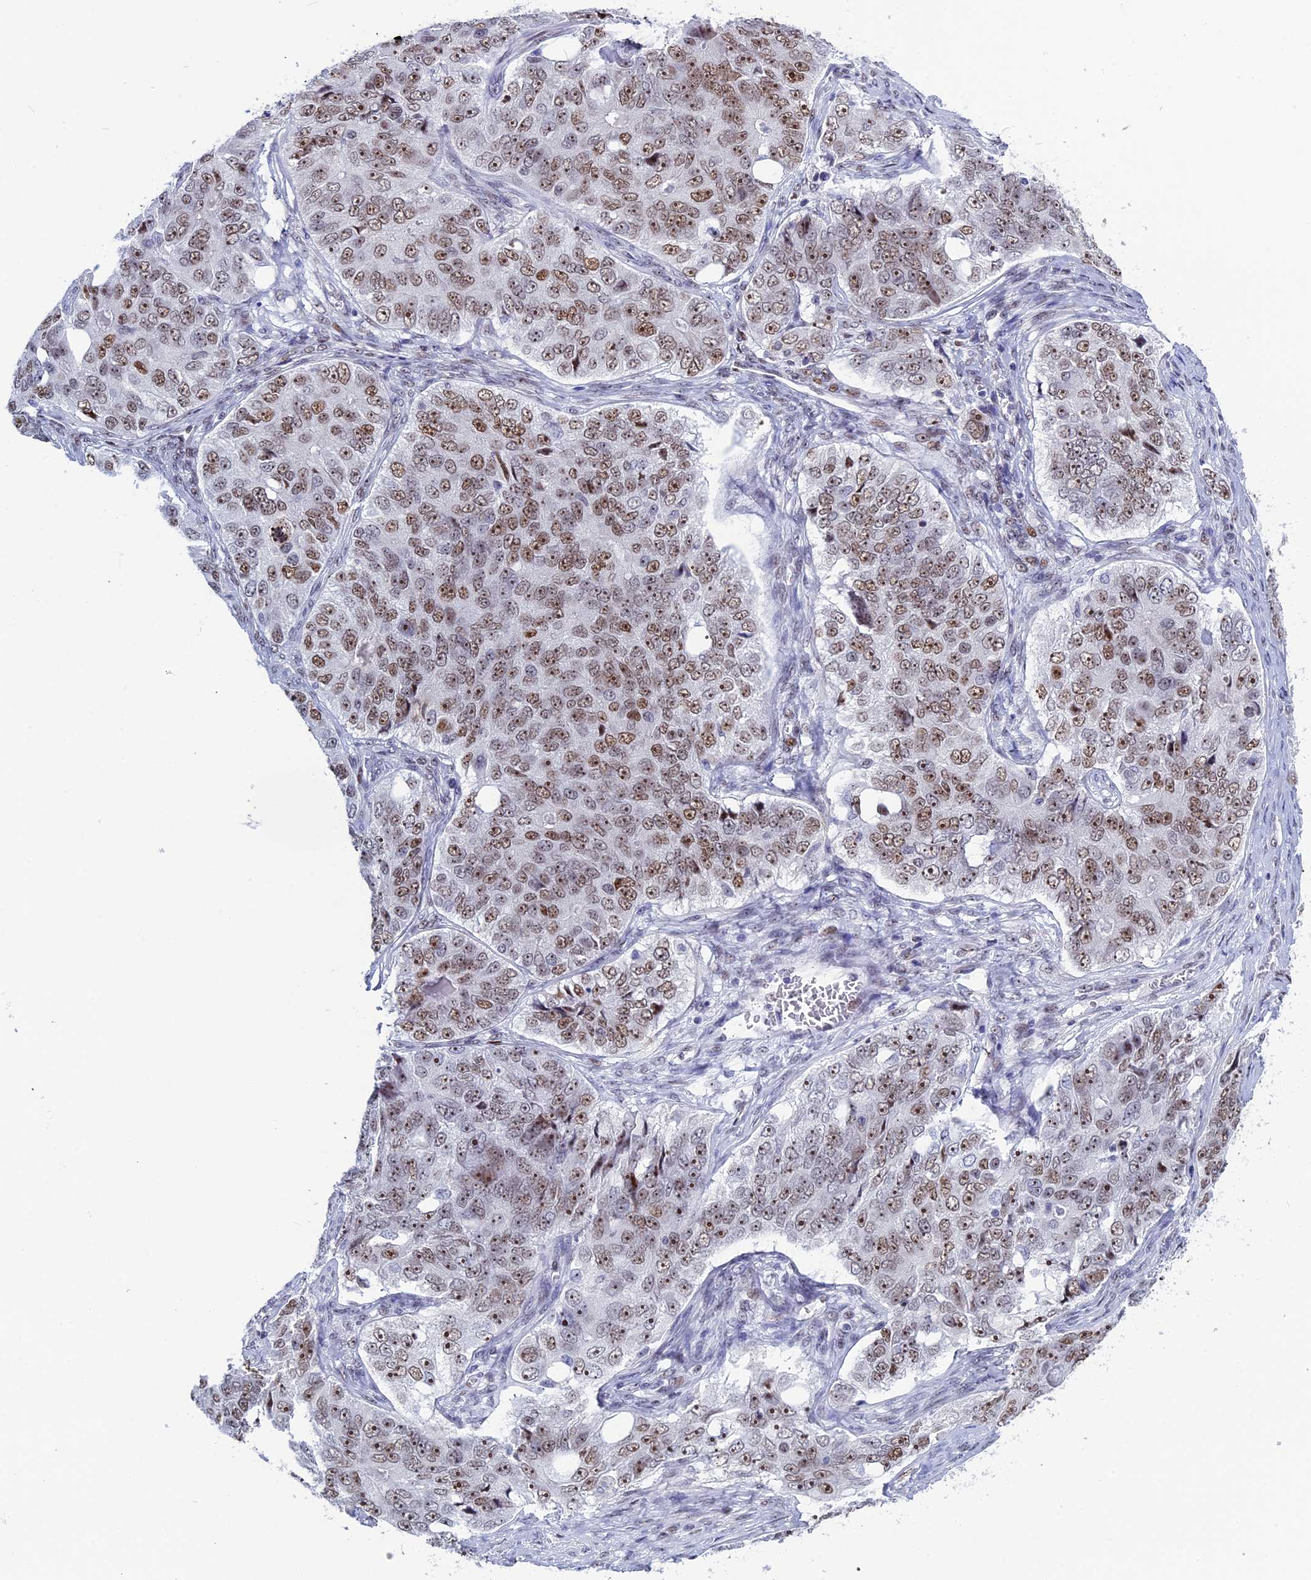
{"staining": {"intensity": "moderate", "quantity": ">75%", "location": "nuclear"}, "tissue": "ovarian cancer", "cell_type": "Tumor cells", "image_type": "cancer", "snomed": [{"axis": "morphology", "description": "Carcinoma, endometroid"}, {"axis": "topography", "description": "Ovary"}], "caption": "DAB immunohistochemical staining of ovarian cancer shows moderate nuclear protein staining in approximately >75% of tumor cells. (DAB IHC, brown staining for protein, blue staining for nuclei).", "gene": "CCDC86", "patient": {"sex": "female", "age": 51}}